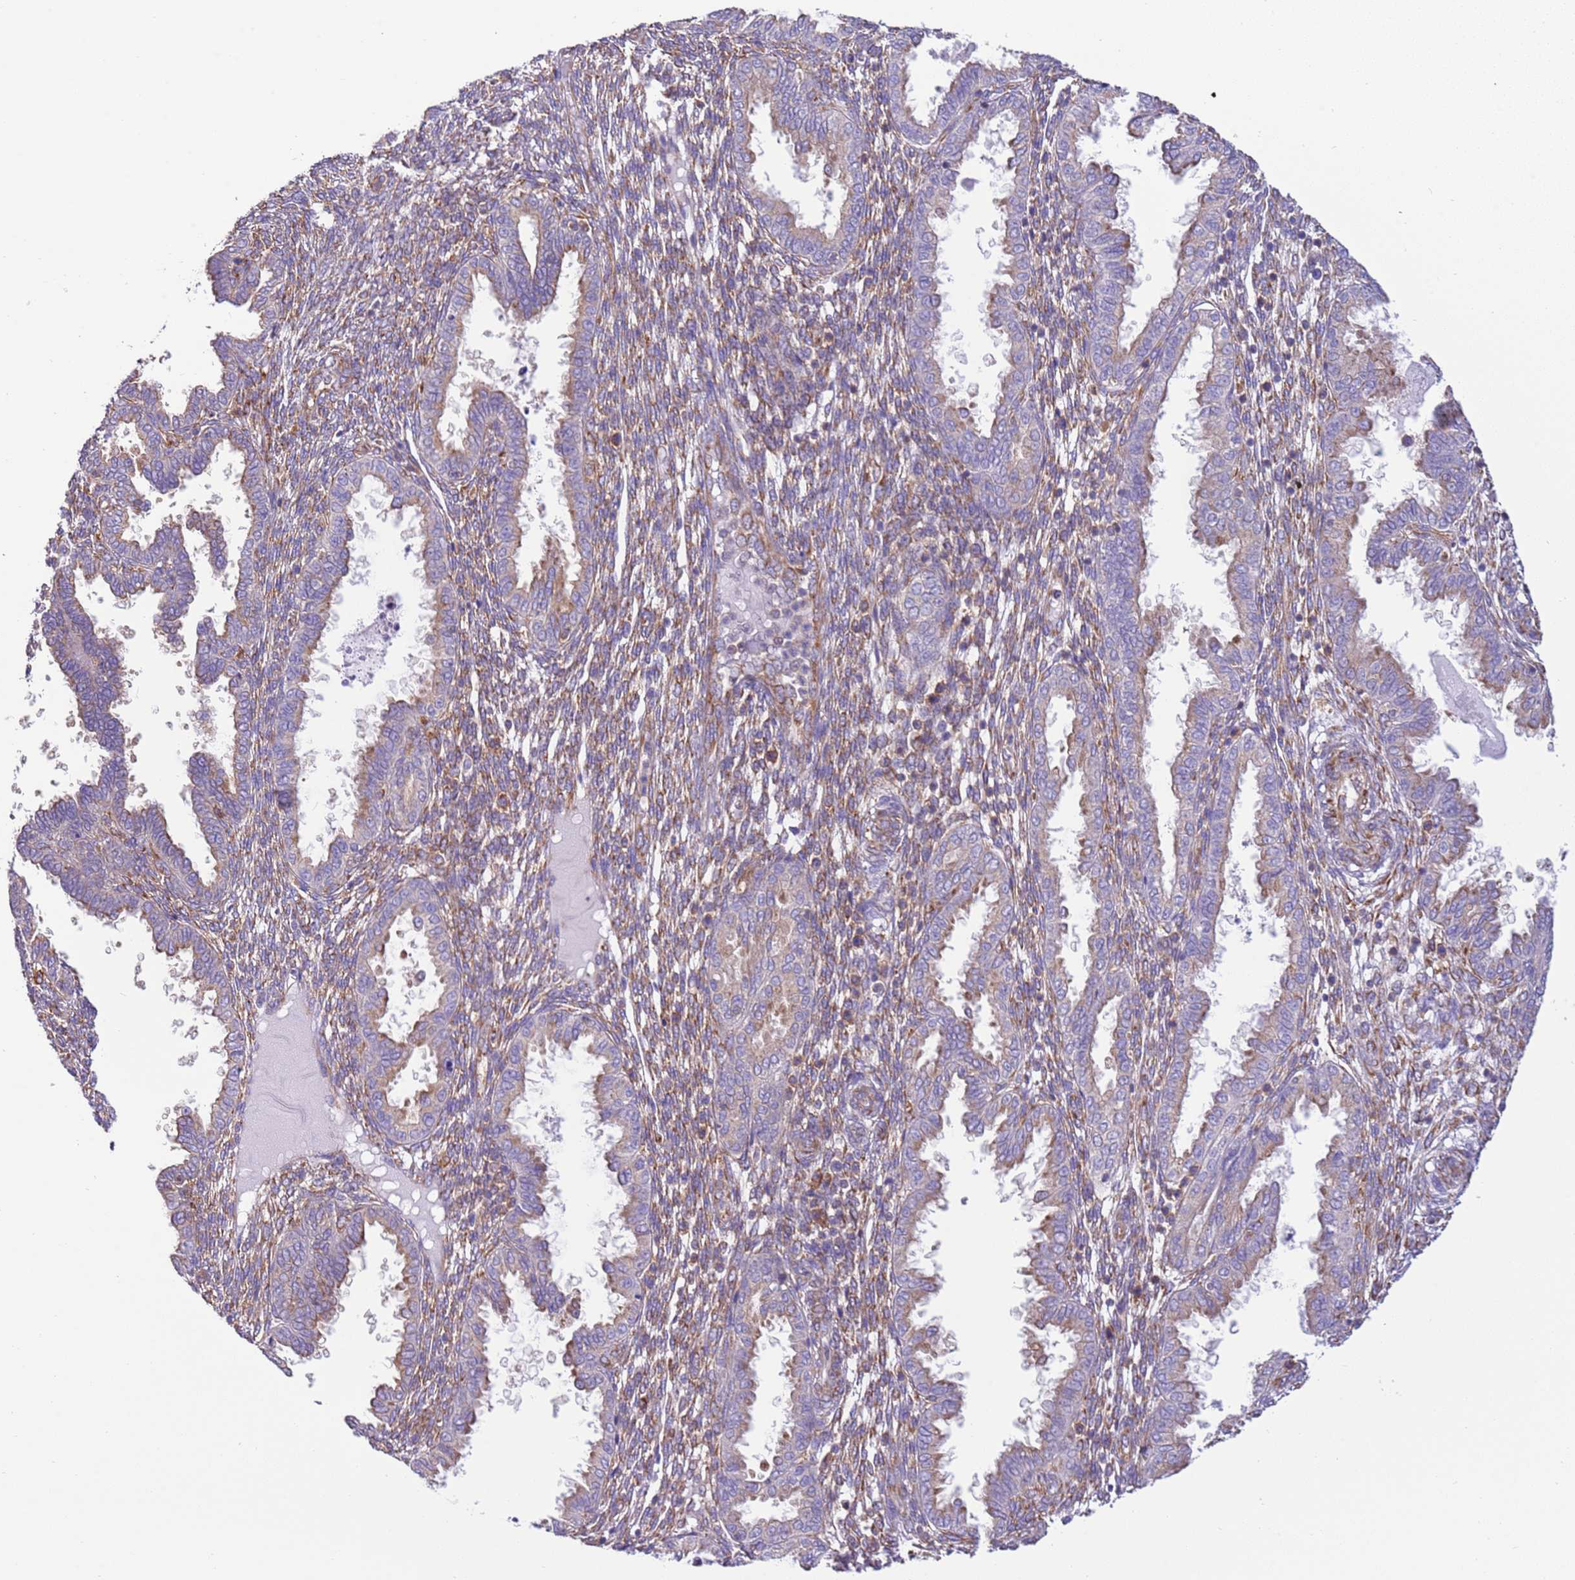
{"staining": {"intensity": "negative", "quantity": "none", "location": "none"}, "tissue": "endometrium", "cell_type": "Cells in endometrial stroma", "image_type": "normal", "snomed": [{"axis": "morphology", "description": "Normal tissue, NOS"}, {"axis": "topography", "description": "Endometrium"}], "caption": "This photomicrograph is of benign endometrium stained with immunohistochemistry to label a protein in brown with the nuclei are counter-stained blue. There is no staining in cells in endometrial stroma. (DAB (3,3'-diaminobenzidine) immunohistochemistry (IHC), high magnification).", "gene": "VARS1", "patient": {"sex": "female", "age": 33}}